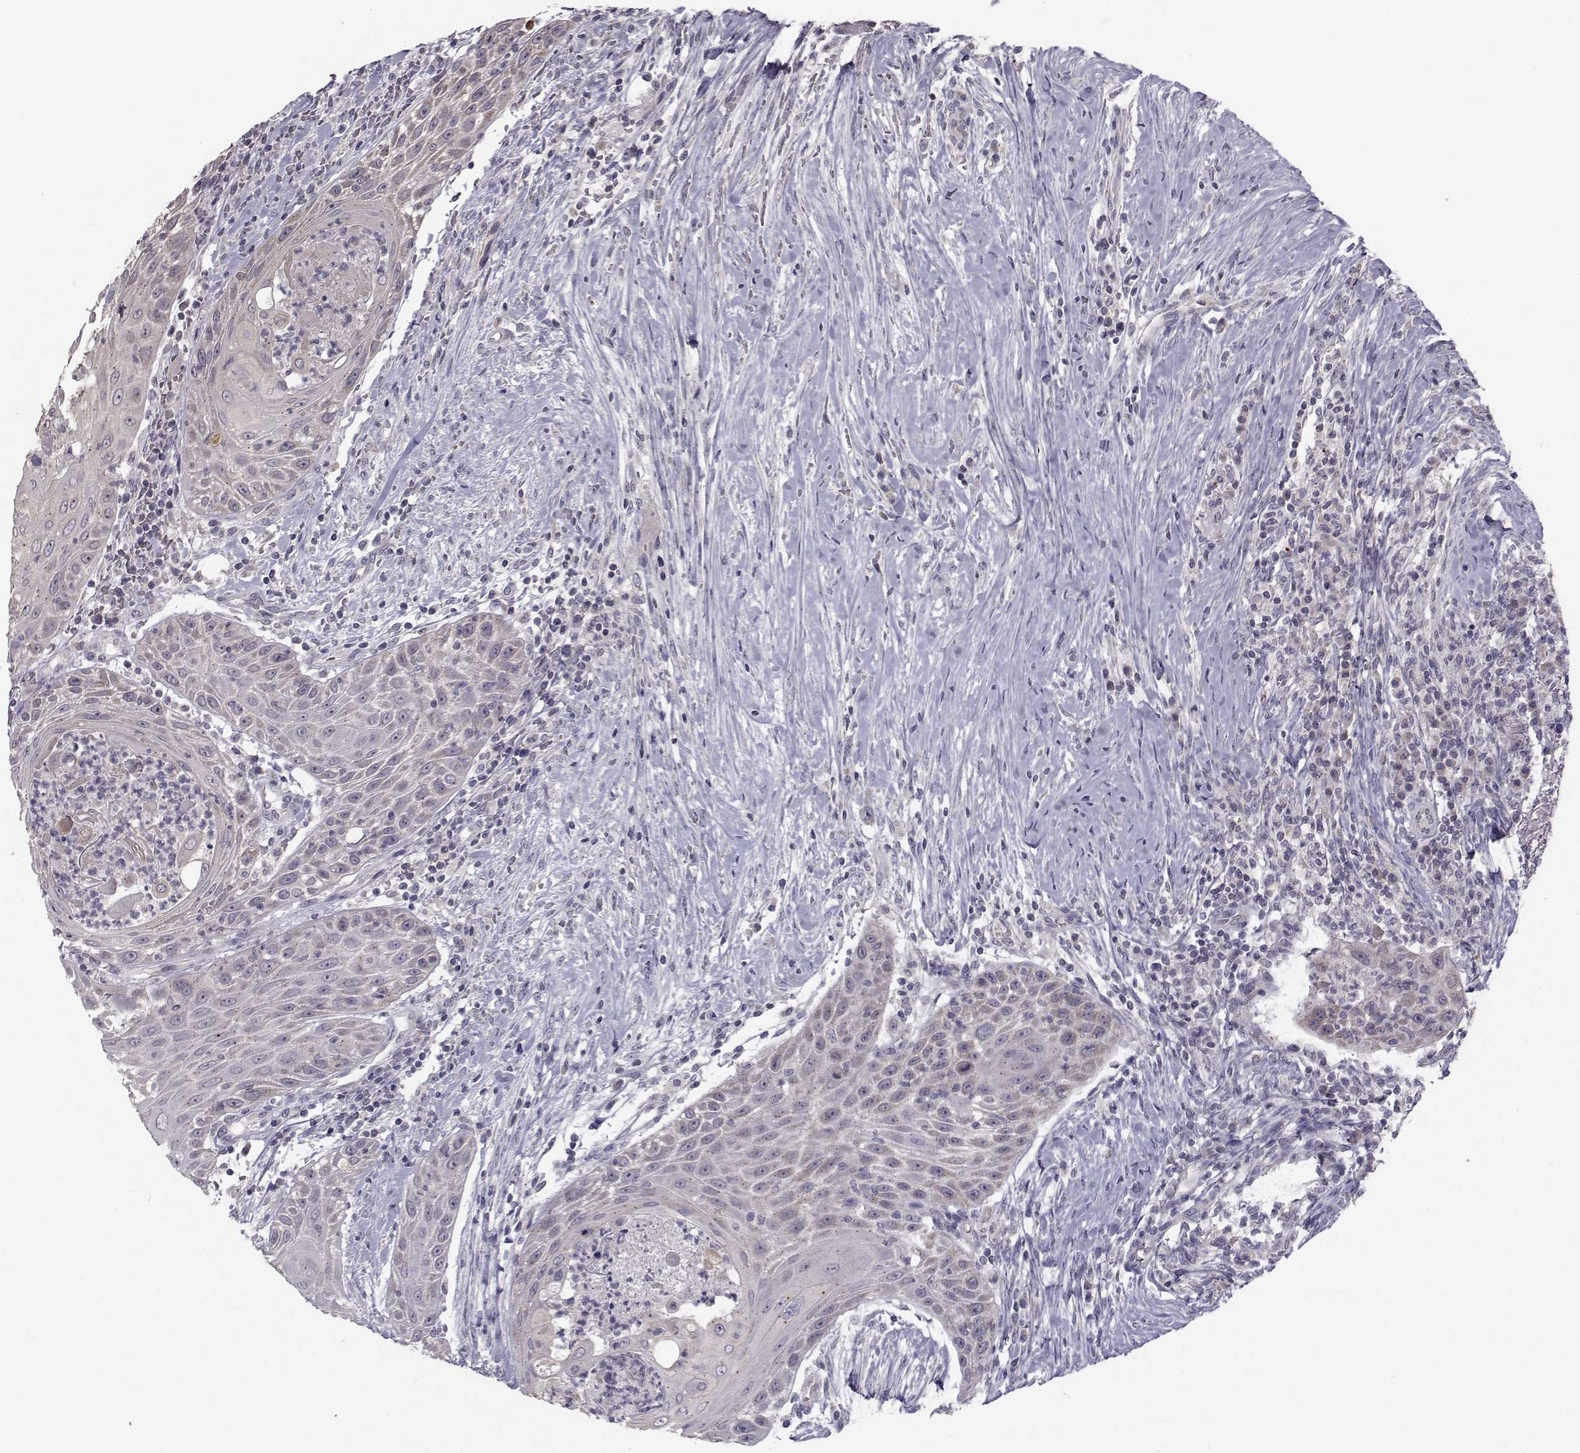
{"staining": {"intensity": "negative", "quantity": "none", "location": "none"}, "tissue": "head and neck cancer", "cell_type": "Tumor cells", "image_type": "cancer", "snomed": [{"axis": "morphology", "description": "Squamous cell carcinoma, NOS"}, {"axis": "topography", "description": "Head-Neck"}], "caption": "There is no significant expression in tumor cells of head and neck cancer.", "gene": "ANGPT1", "patient": {"sex": "male", "age": 69}}